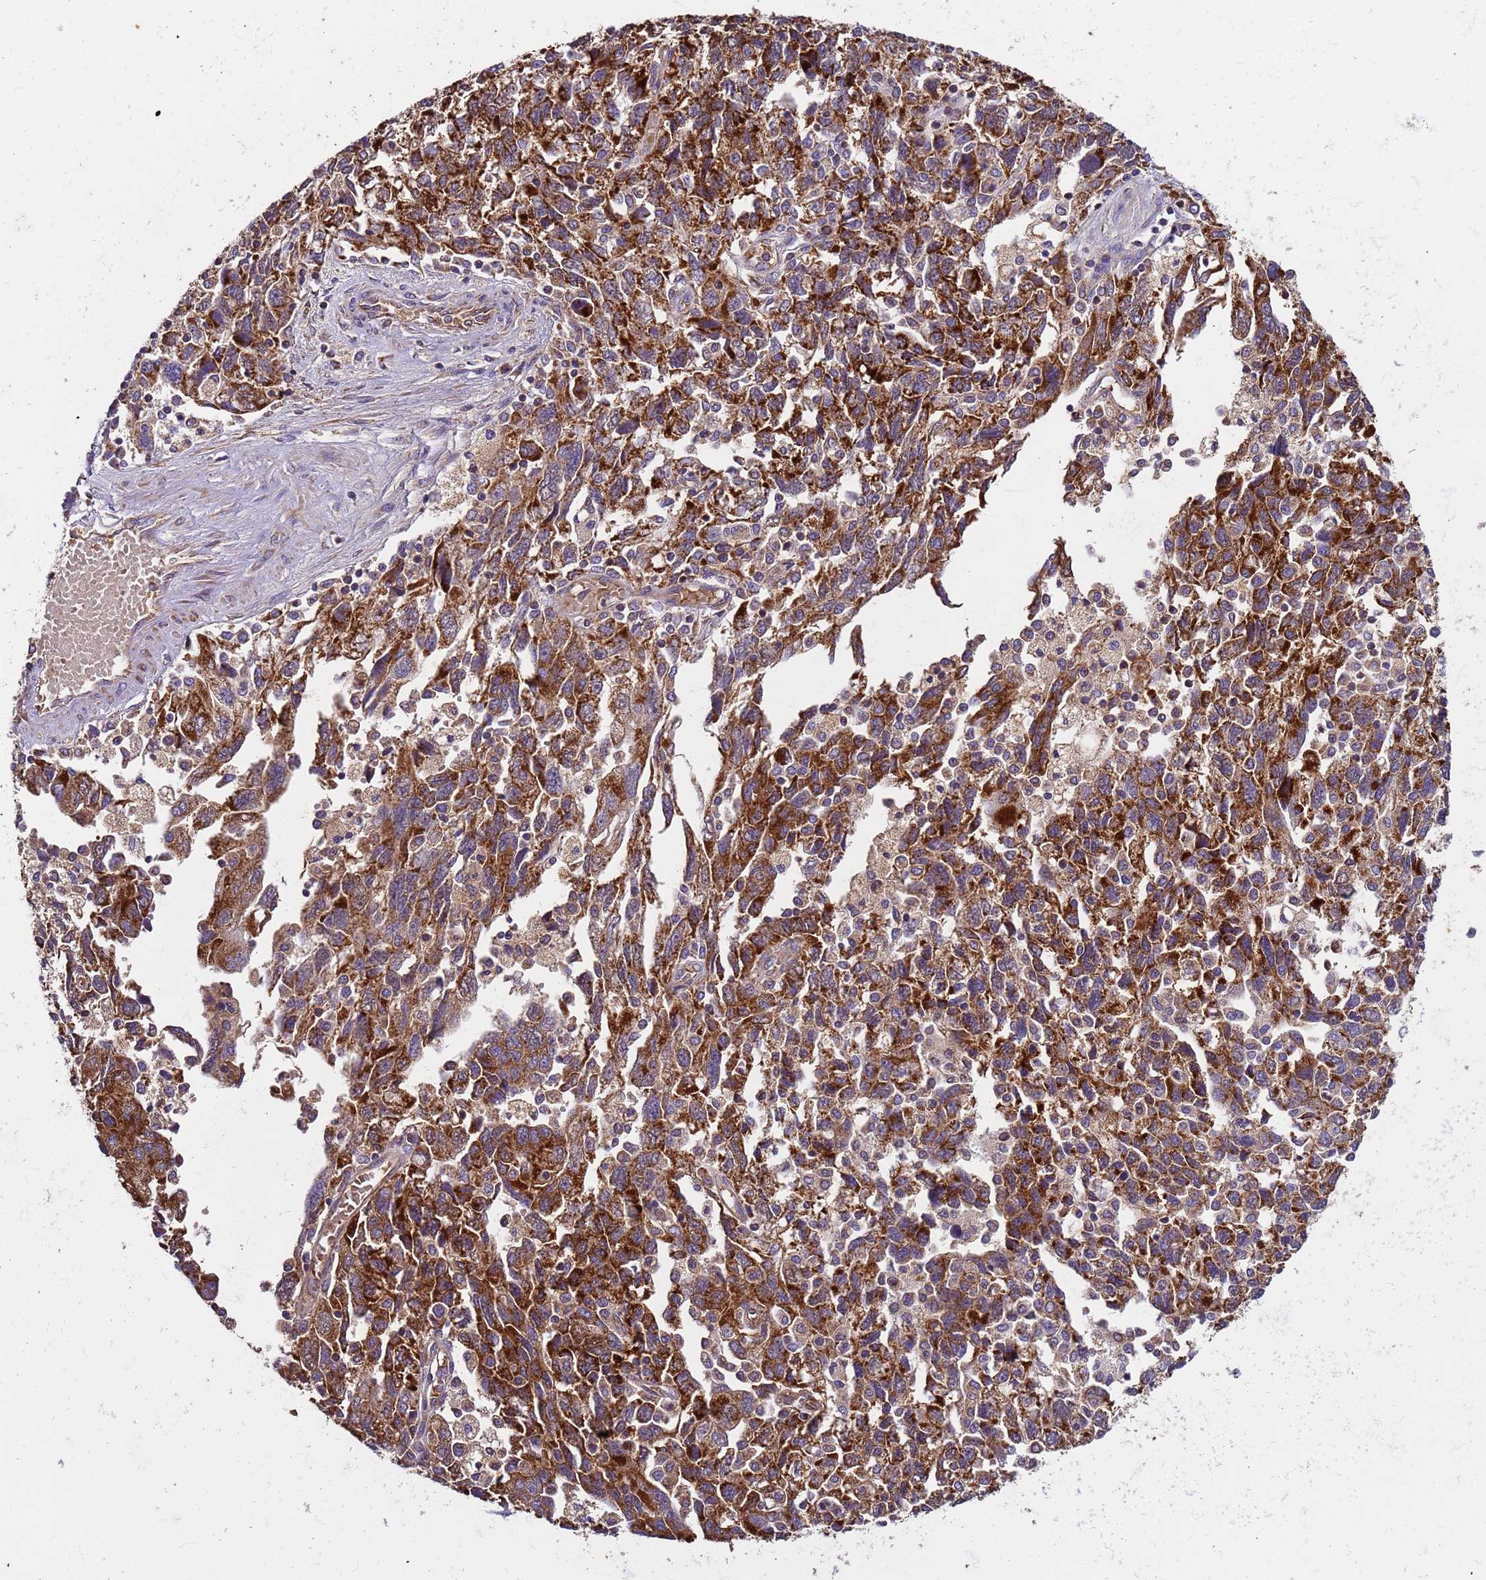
{"staining": {"intensity": "strong", "quantity": ">75%", "location": "cytoplasmic/membranous"}, "tissue": "ovarian cancer", "cell_type": "Tumor cells", "image_type": "cancer", "snomed": [{"axis": "morphology", "description": "Carcinoma, NOS"}, {"axis": "morphology", "description": "Cystadenocarcinoma, serous, NOS"}, {"axis": "topography", "description": "Ovary"}], "caption": "A high amount of strong cytoplasmic/membranous expression is appreciated in approximately >75% of tumor cells in ovarian cancer tissue.", "gene": "TMEM126A", "patient": {"sex": "female", "age": 69}}